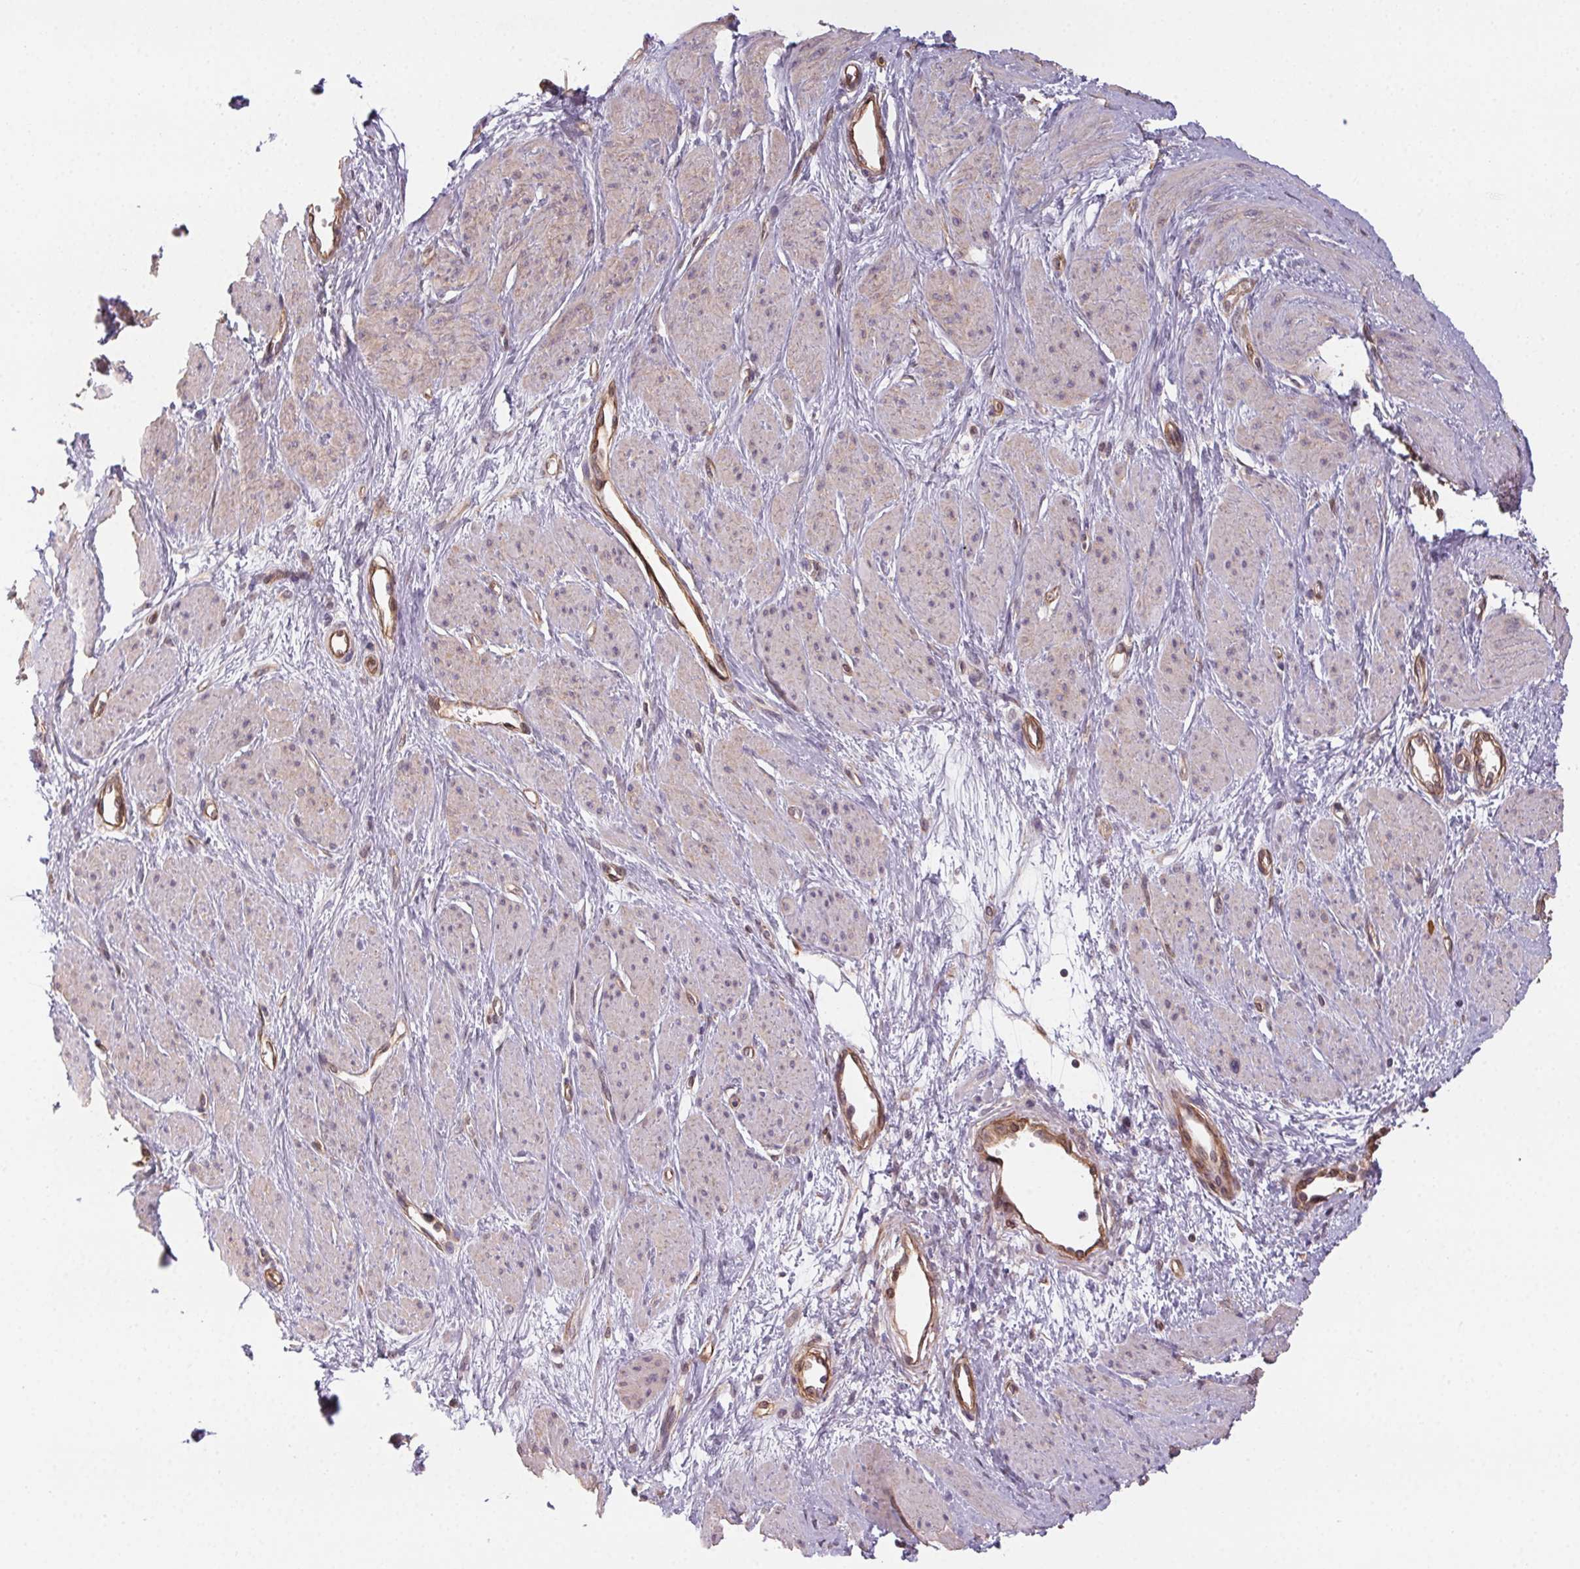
{"staining": {"intensity": "weak", "quantity": "<25%", "location": "cytoplasmic/membranous"}, "tissue": "smooth muscle", "cell_type": "Smooth muscle cells", "image_type": "normal", "snomed": [{"axis": "morphology", "description": "Normal tissue, NOS"}, {"axis": "topography", "description": "Smooth muscle"}, {"axis": "topography", "description": "Uterus"}], "caption": "Immunohistochemistry of normal smooth muscle displays no expression in smooth muscle cells. (IHC, brightfield microscopy, high magnification).", "gene": "PLA2G4F", "patient": {"sex": "female", "age": 39}}